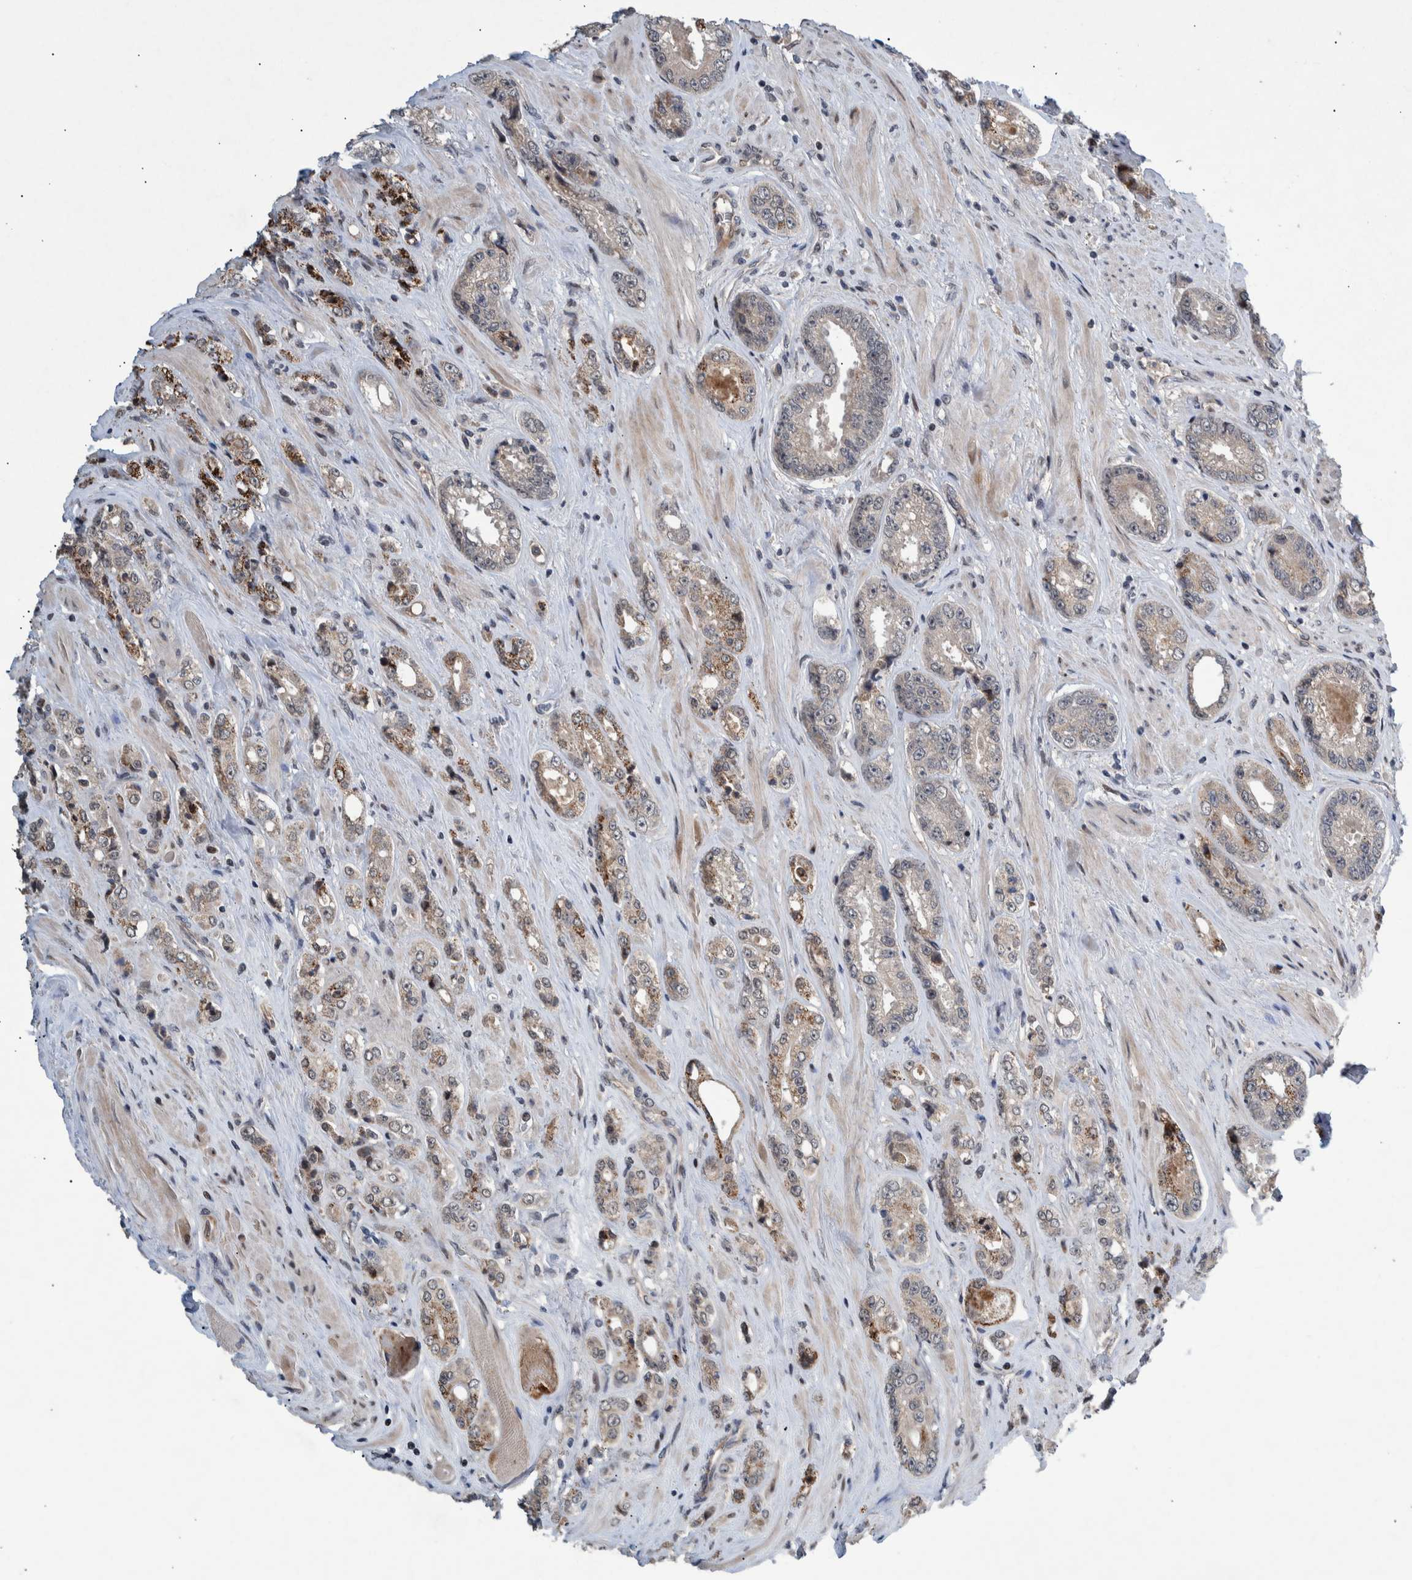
{"staining": {"intensity": "weak", "quantity": "25%-75%", "location": "cytoplasmic/membranous"}, "tissue": "prostate cancer", "cell_type": "Tumor cells", "image_type": "cancer", "snomed": [{"axis": "morphology", "description": "Adenocarcinoma, High grade"}, {"axis": "topography", "description": "Prostate"}], "caption": "Protein staining of prostate high-grade adenocarcinoma tissue displays weak cytoplasmic/membranous expression in about 25%-75% of tumor cells. Using DAB (brown) and hematoxylin (blue) stains, captured at high magnification using brightfield microscopy.", "gene": "ESRP1", "patient": {"sex": "male", "age": 61}}